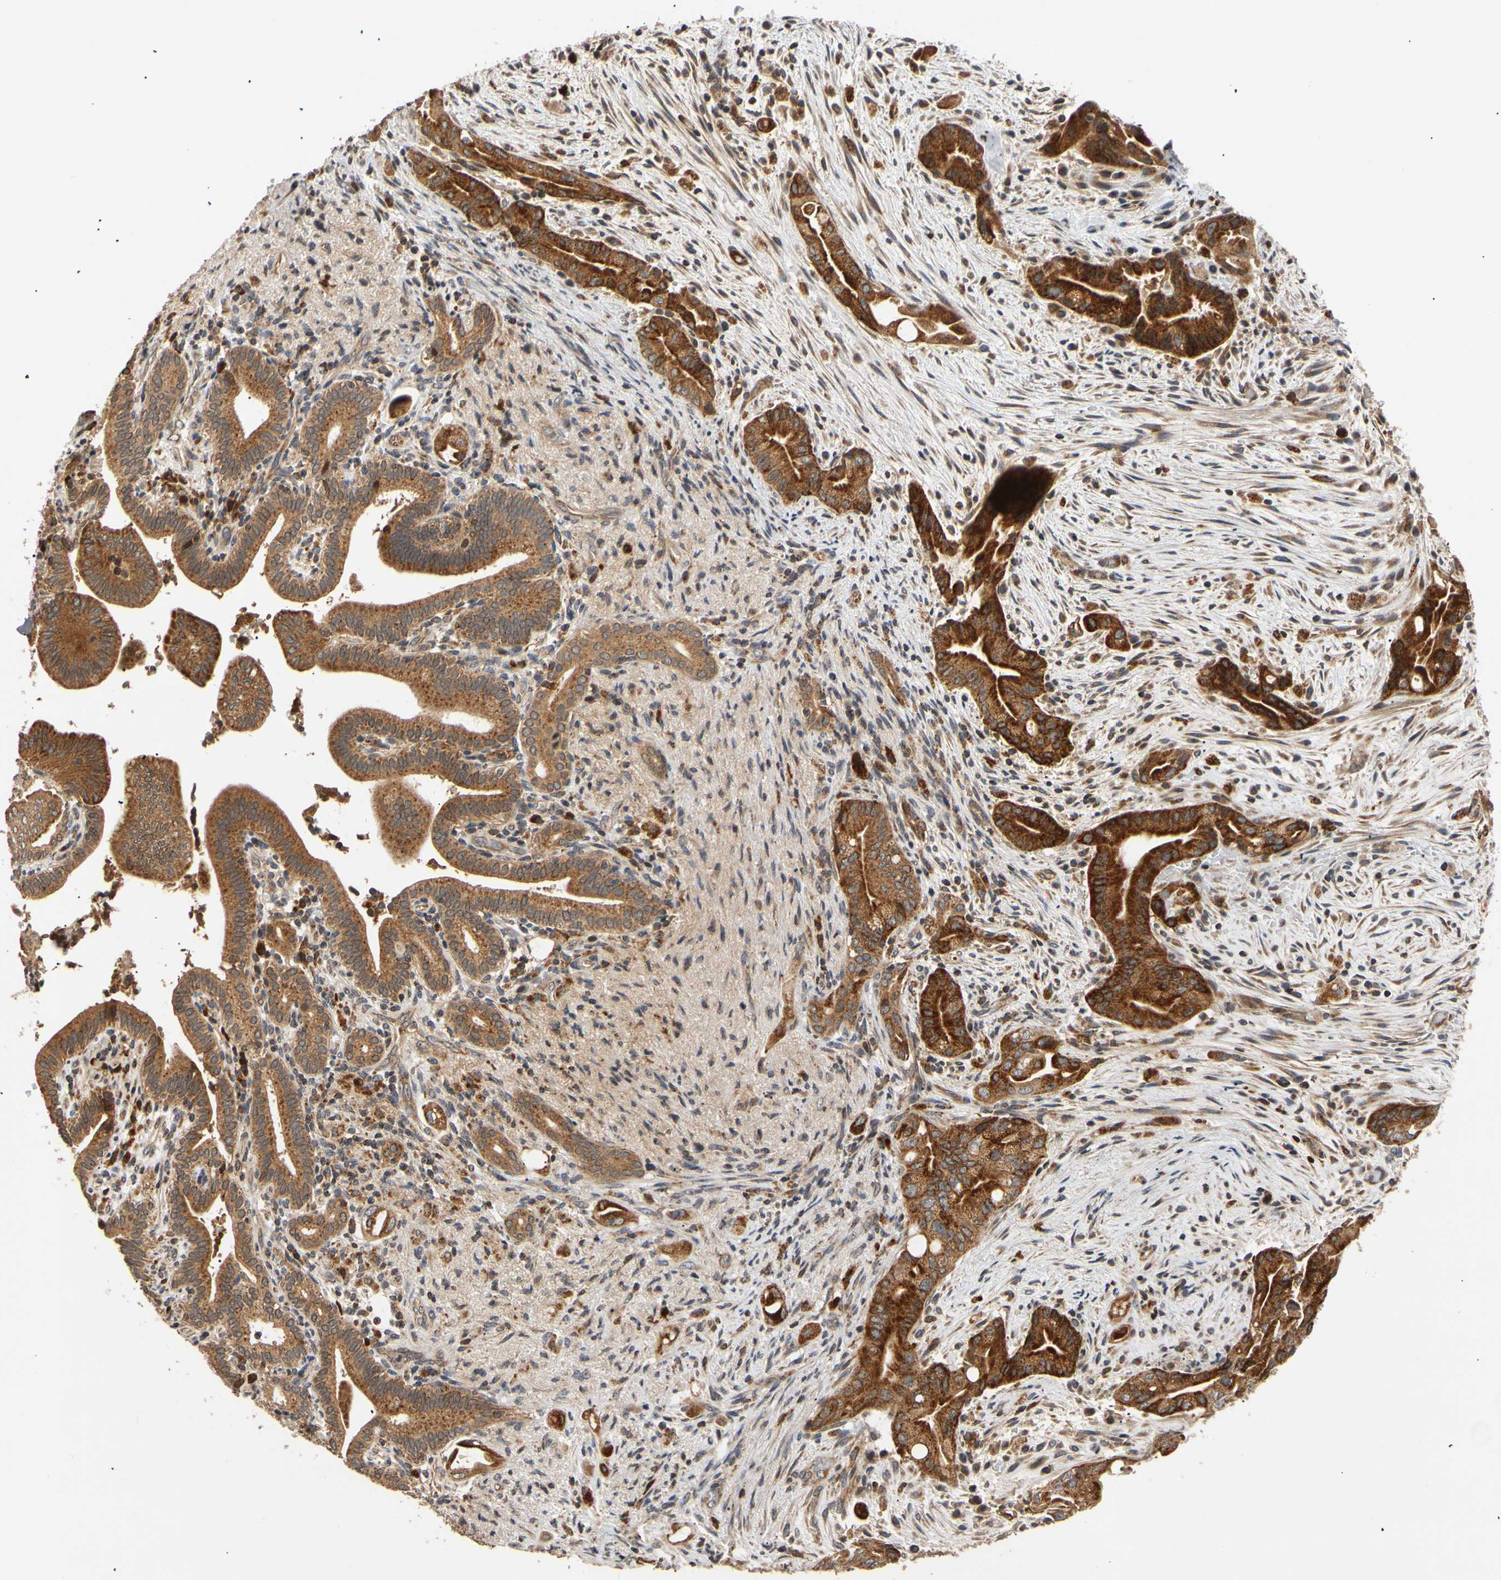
{"staining": {"intensity": "strong", "quantity": ">75%", "location": "cytoplasmic/membranous"}, "tissue": "liver cancer", "cell_type": "Tumor cells", "image_type": "cancer", "snomed": [{"axis": "morphology", "description": "Cholangiocarcinoma"}, {"axis": "topography", "description": "Liver"}], "caption": "Immunohistochemical staining of liver cholangiocarcinoma demonstrates high levels of strong cytoplasmic/membranous protein staining in approximately >75% of tumor cells. (brown staining indicates protein expression, while blue staining denotes nuclei).", "gene": "MRPS22", "patient": {"sex": "female", "age": 68}}